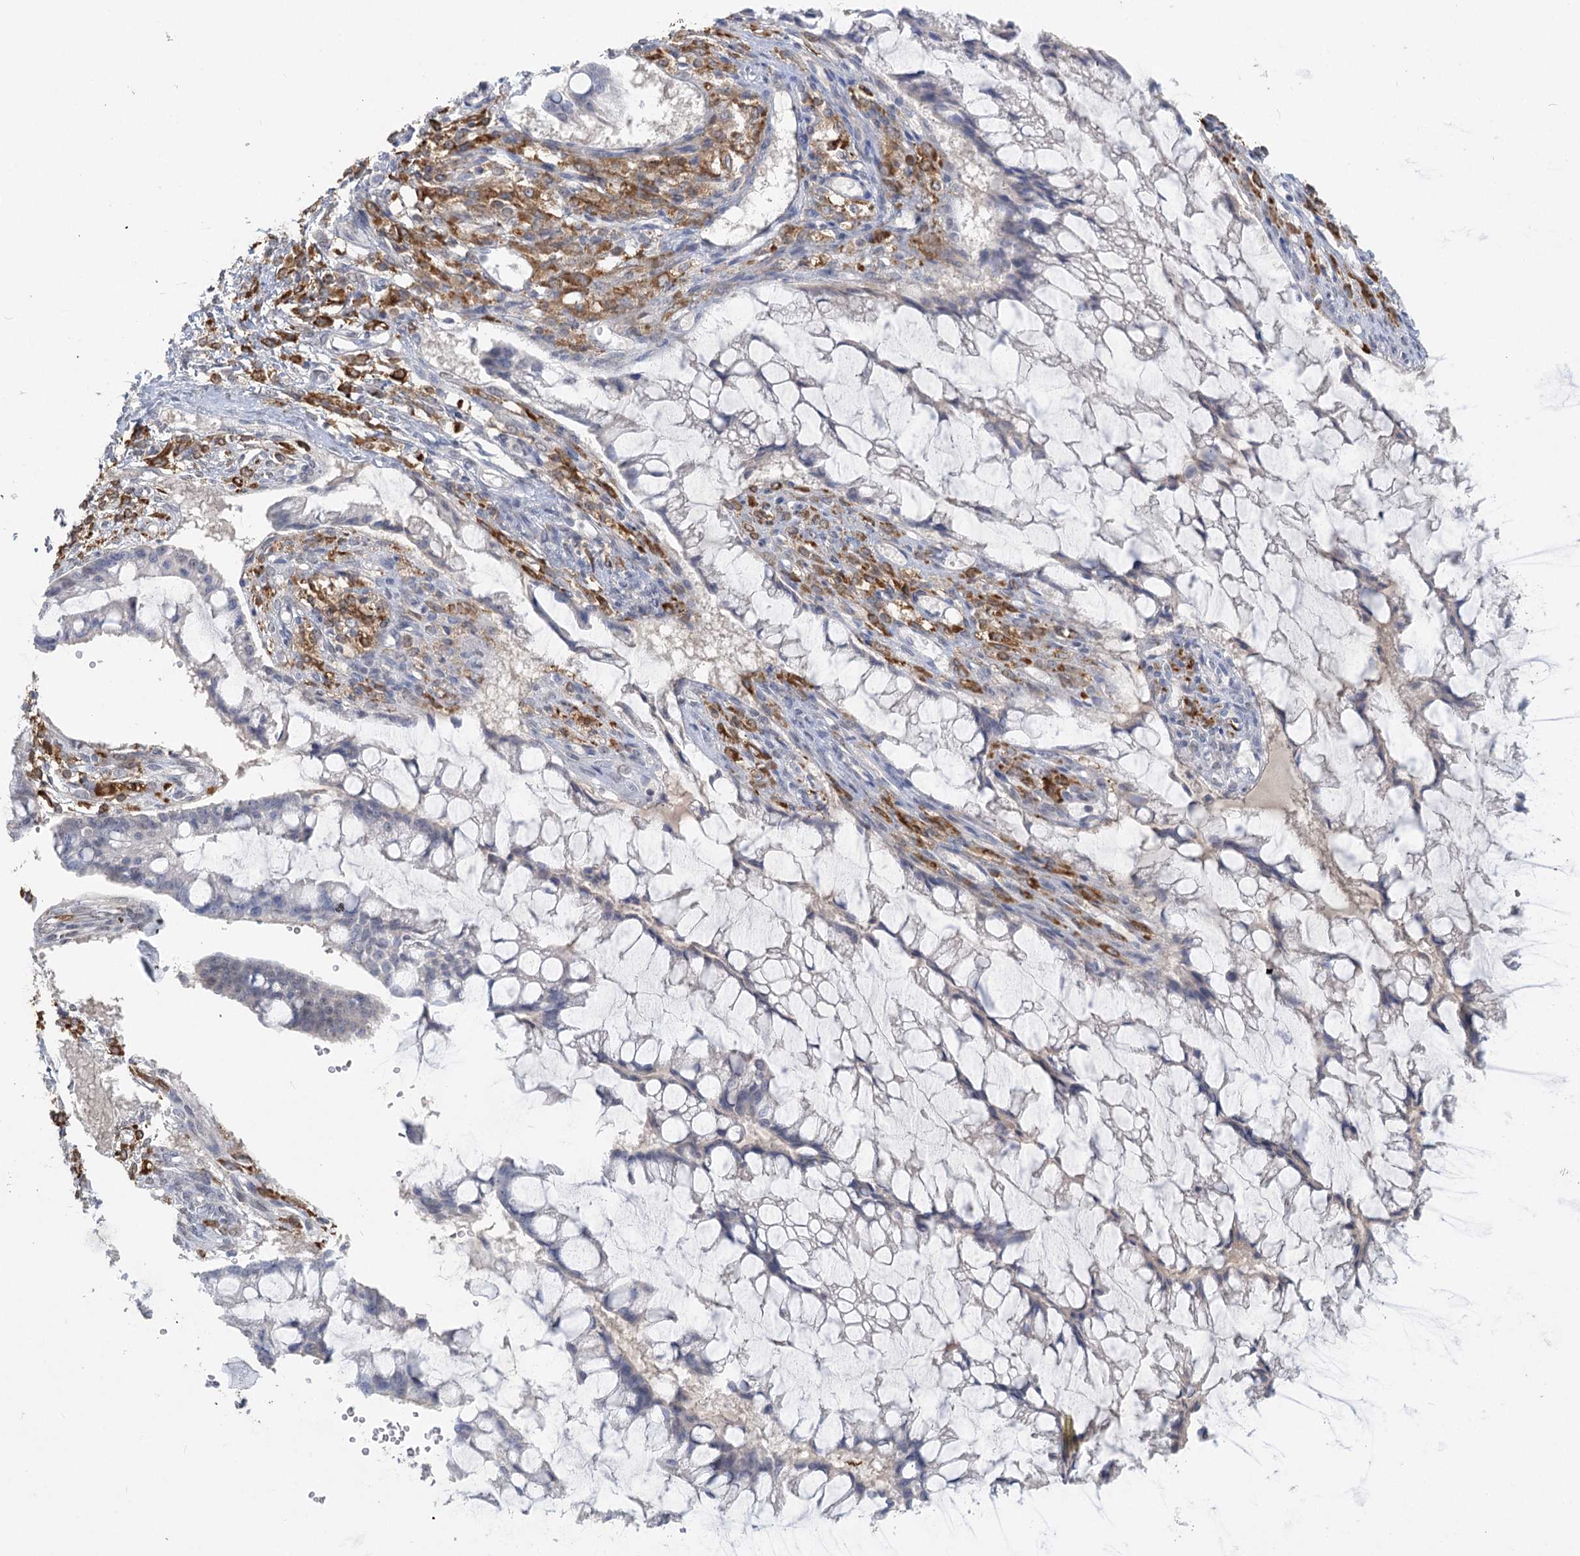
{"staining": {"intensity": "negative", "quantity": "none", "location": "none"}, "tissue": "ovarian cancer", "cell_type": "Tumor cells", "image_type": "cancer", "snomed": [{"axis": "morphology", "description": "Cystadenocarcinoma, mucinous, NOS"}, {"axis": "topography", "description": "Ovary"}], "caption": "Immunohistochemical staining of human ovarian cancer shows no significant staining in tumor cells.", "gene": "TRAF3IP1", "patient": {"sex": "female", "age": 73}}